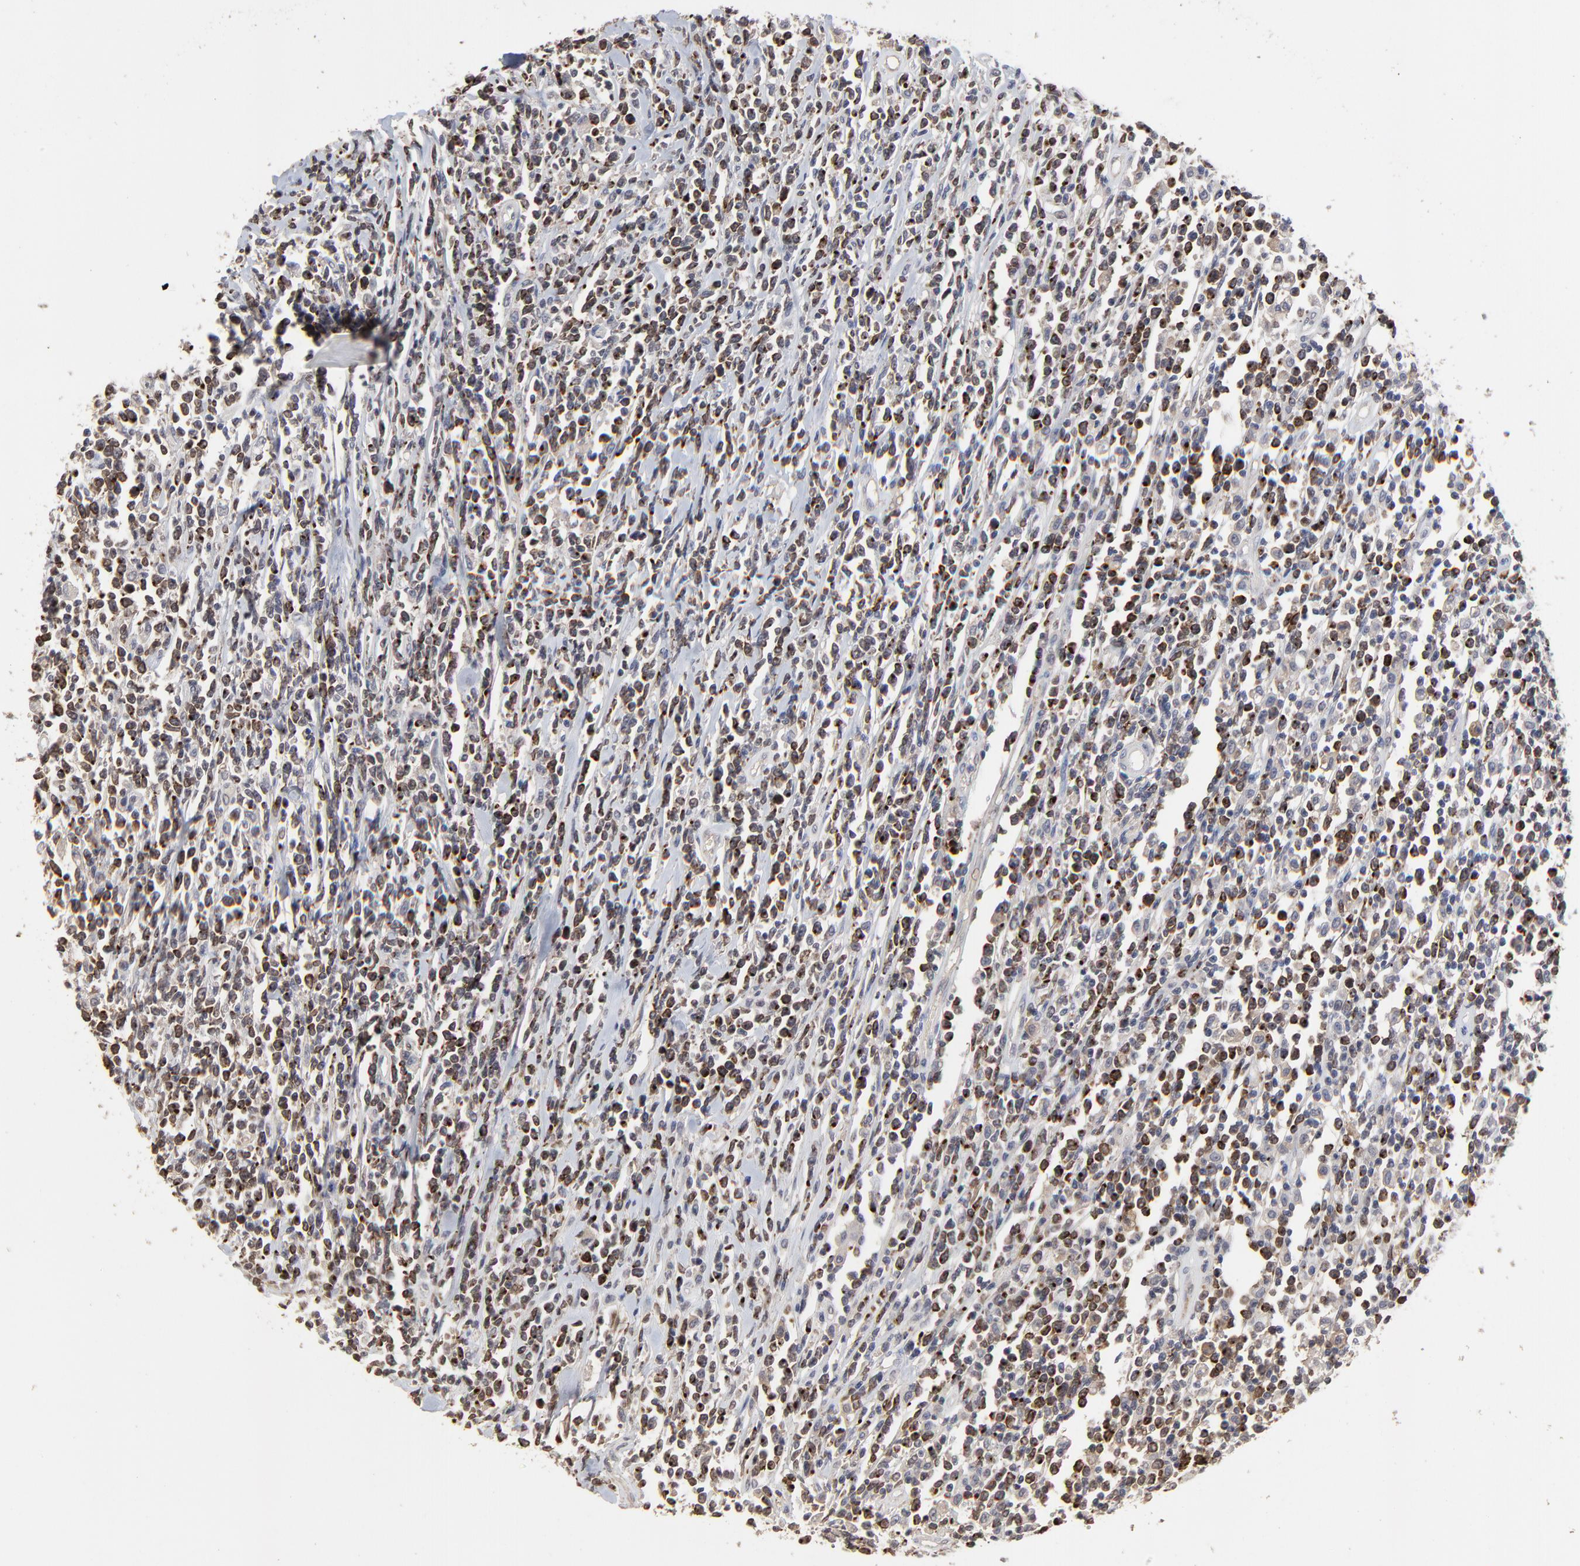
{"staining": {"intensity": "moderate", "quantity": ">75%", "location": "nuclear"}, "tissue": "lymphoma", "cell_type": "Tumor cells", "image_type": "cancer", "snomed": [{"axis": "morphology", "description": "Malignant lymphoma, non-Hodgkin's type, High grade"}, {"axis": "topography", "description": "Colon"}], "caption": "Lymphoma stained with immunohistochemistry exhibits moderate nuclear expression in about >75% of tumor cells.", "gene": "VPREB3", "patient": {"sex": "male", "age": 82}}